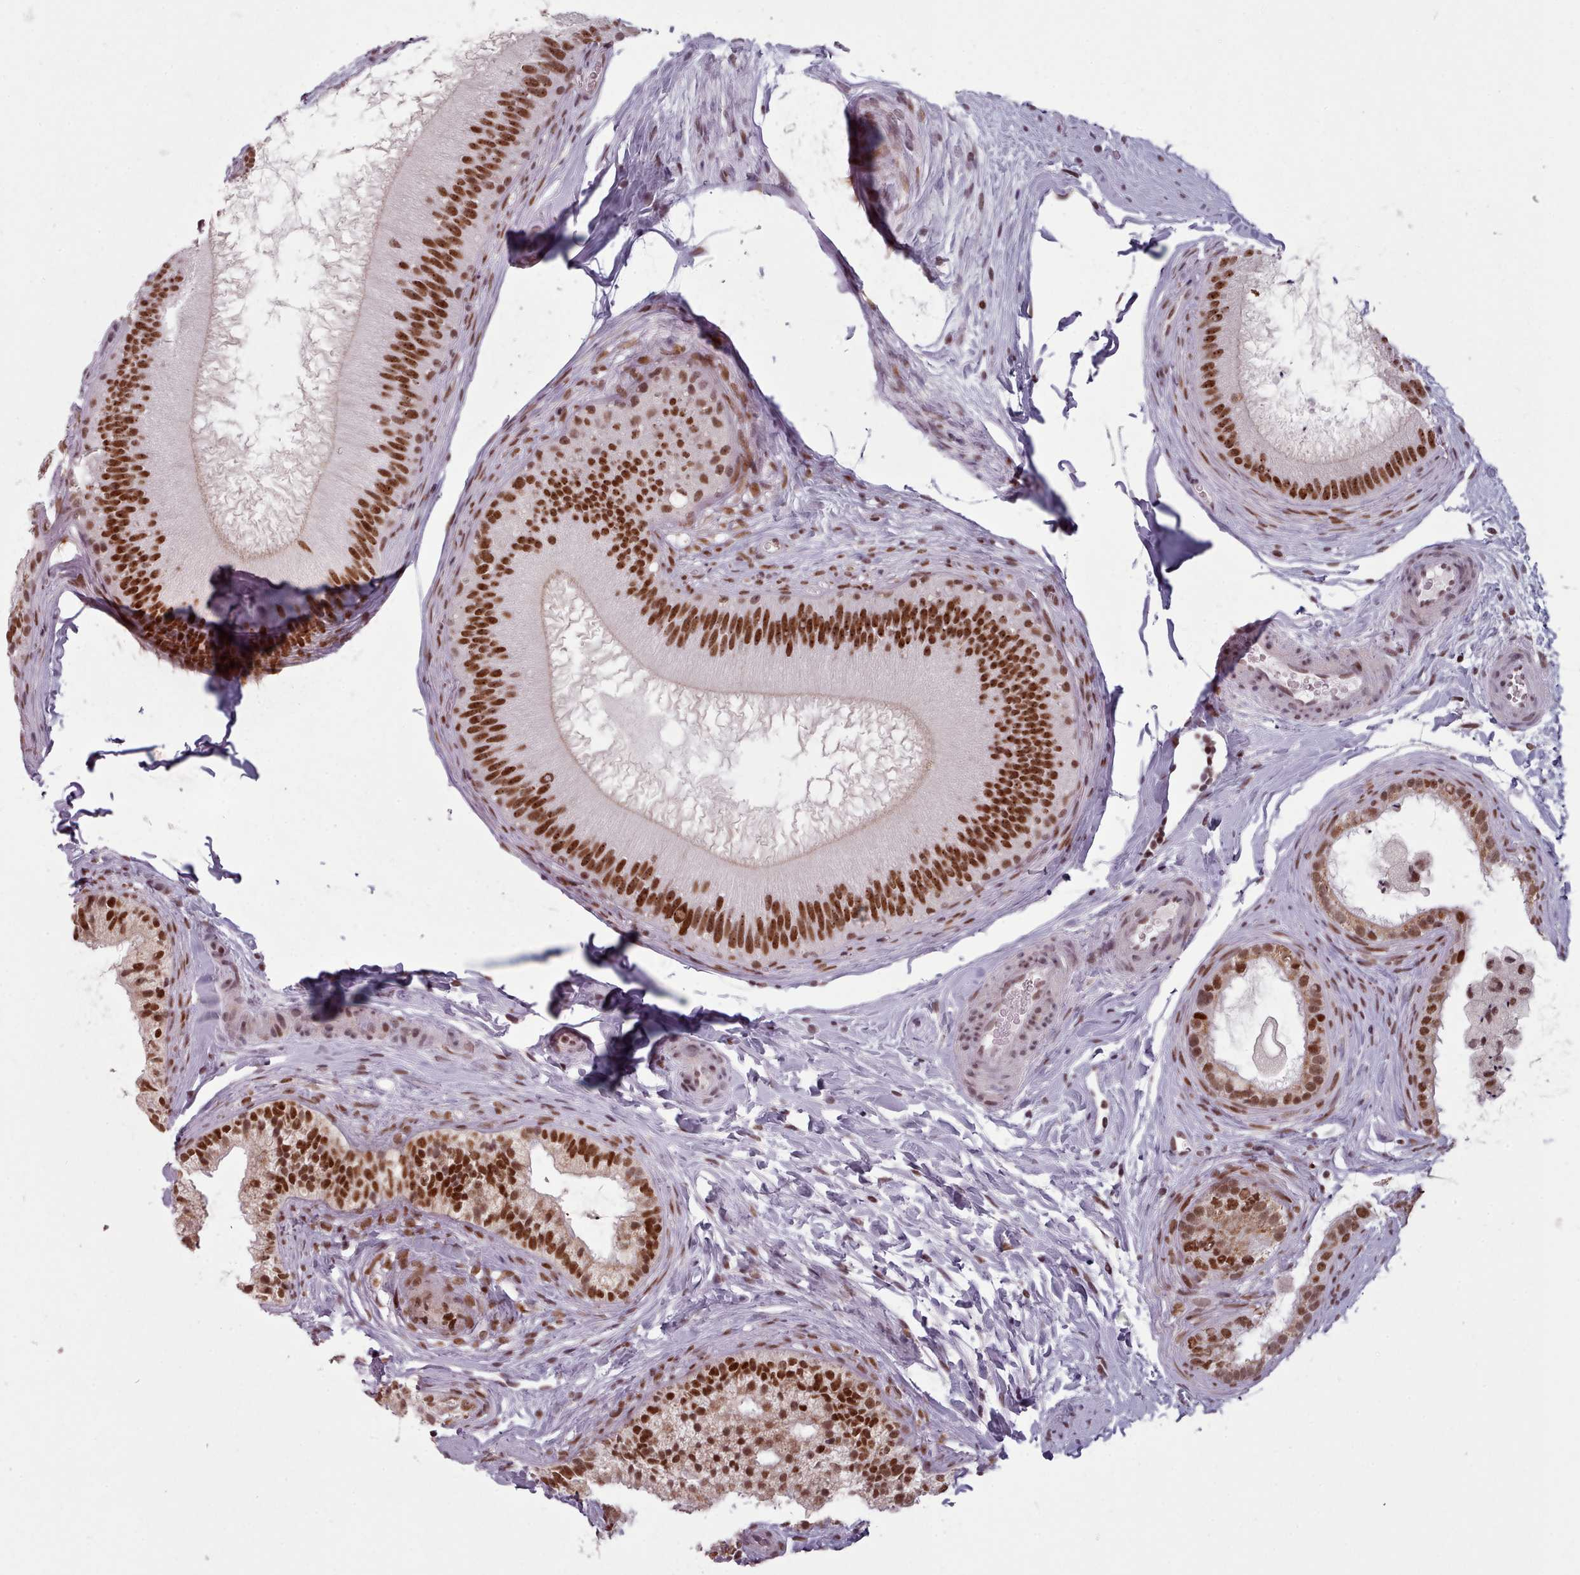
{"staining": {"intensity": "strong", "quantity": ">75%", "location": "nuclear"}, "tissue": "epididymis", "cell_type": "Glandular cells", "image_type": "normal", "snomed": [{"axis": "morphology", "description": "Normal tissue, NOS"}, {"axis": "topography", "description": "Epididymis"}], "caption": "About >75% of glandular cells in normal human epididymis show strong nuclear protein positivity as visualized by brown immunohistochemical staining.", "gene": "SRSF9", "patient": {"sex": "male", "age": 45}}